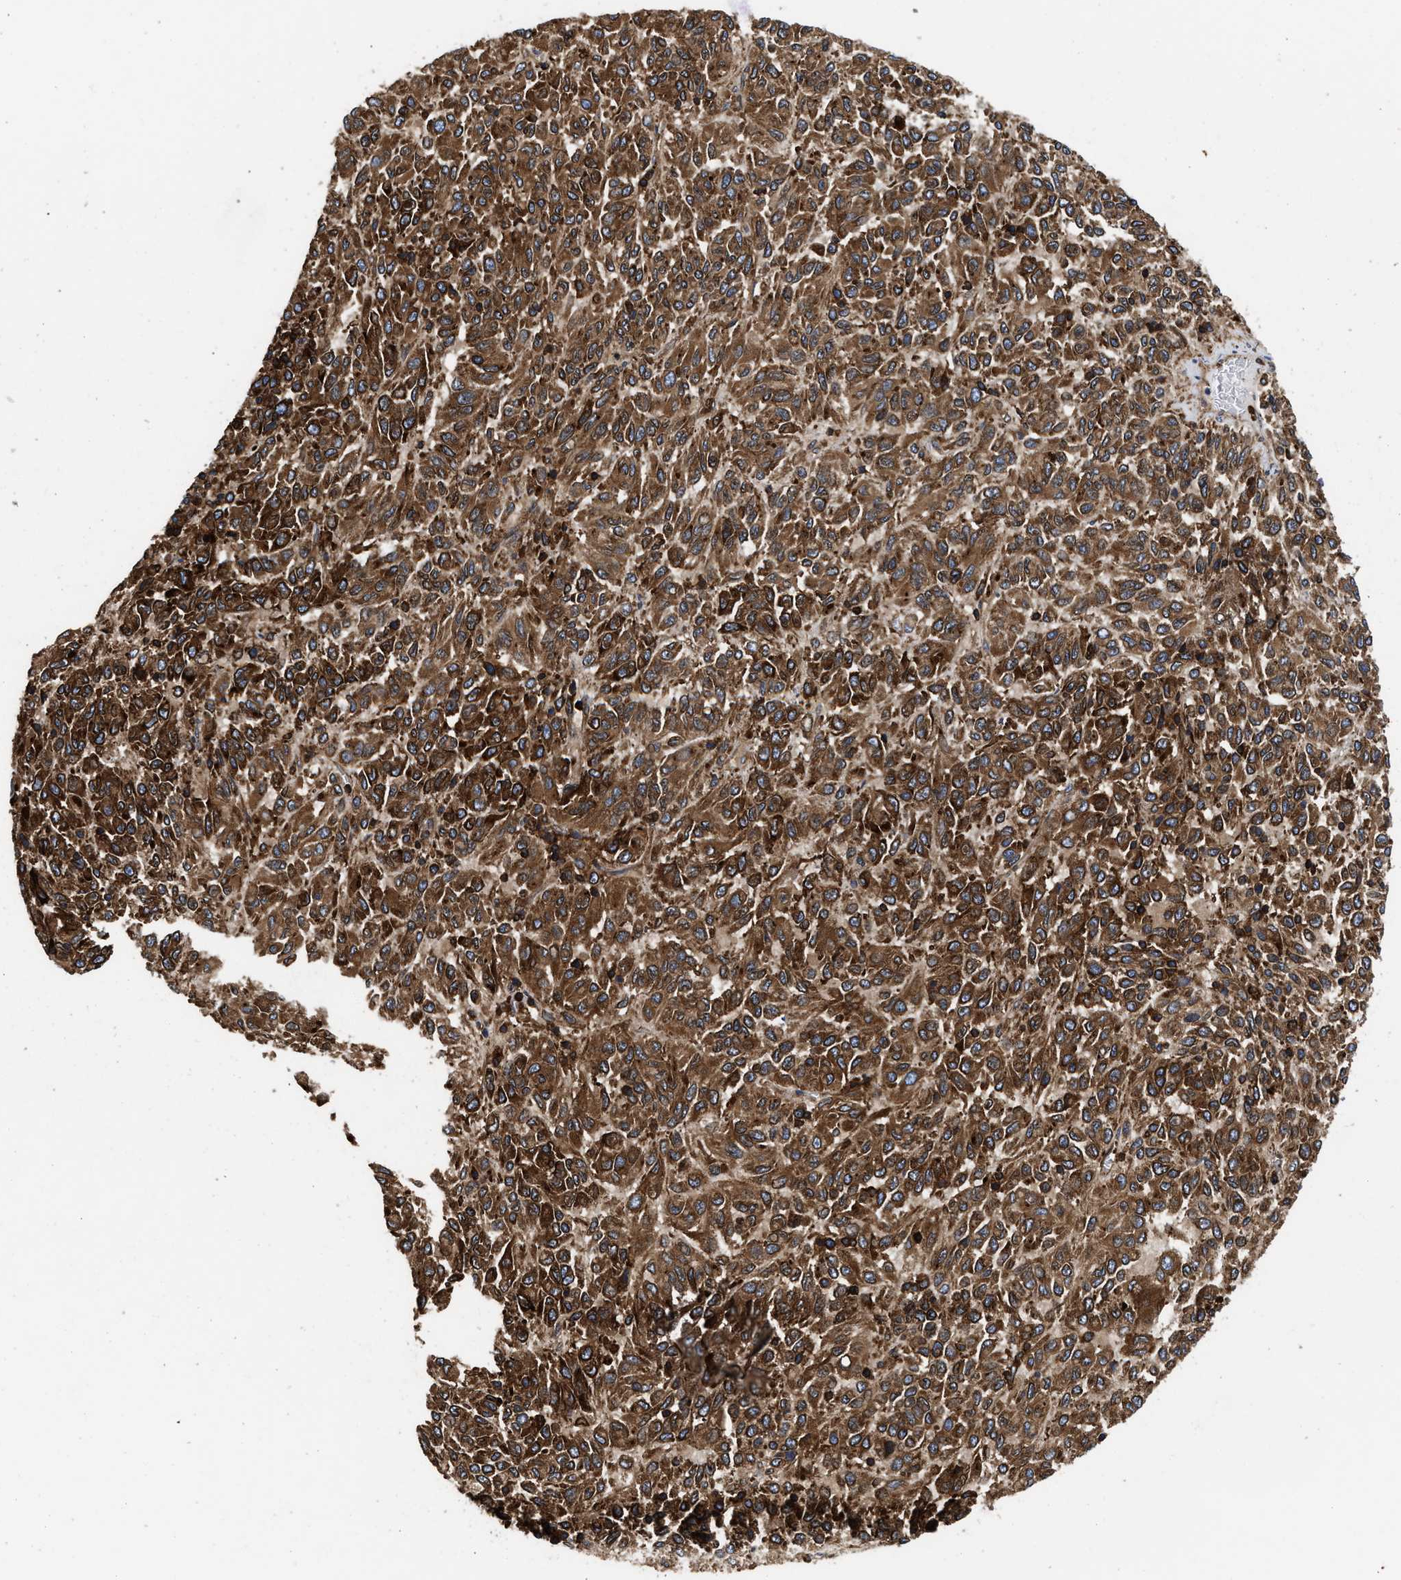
{"staining": {"intensity": "strong", "quantity": ">75%", "location": "cytoplasmic/membranous"}, "tissue": "melanoma", "cell_type": "Tumor cells", "image_type": "cancer", "snomed": [{"axis": "morphology", "description": "Malignant melanoma, Metastatic site"}, {"axis": "topography", "description": "Lung"}], "caption": "IHC staining of melanoma, which displays high levels of strong cytoplasmic/membranous staining in approximately >75% of tumor cells indicating strong cytoplasmic/membranous protein expression. The staining was performed using DAB (brown) for protein detection and nuclei were counterstained in hematoxylin (blue).", "gene": "KYAT1", "patient": {"sex": "male", "age": 64}}